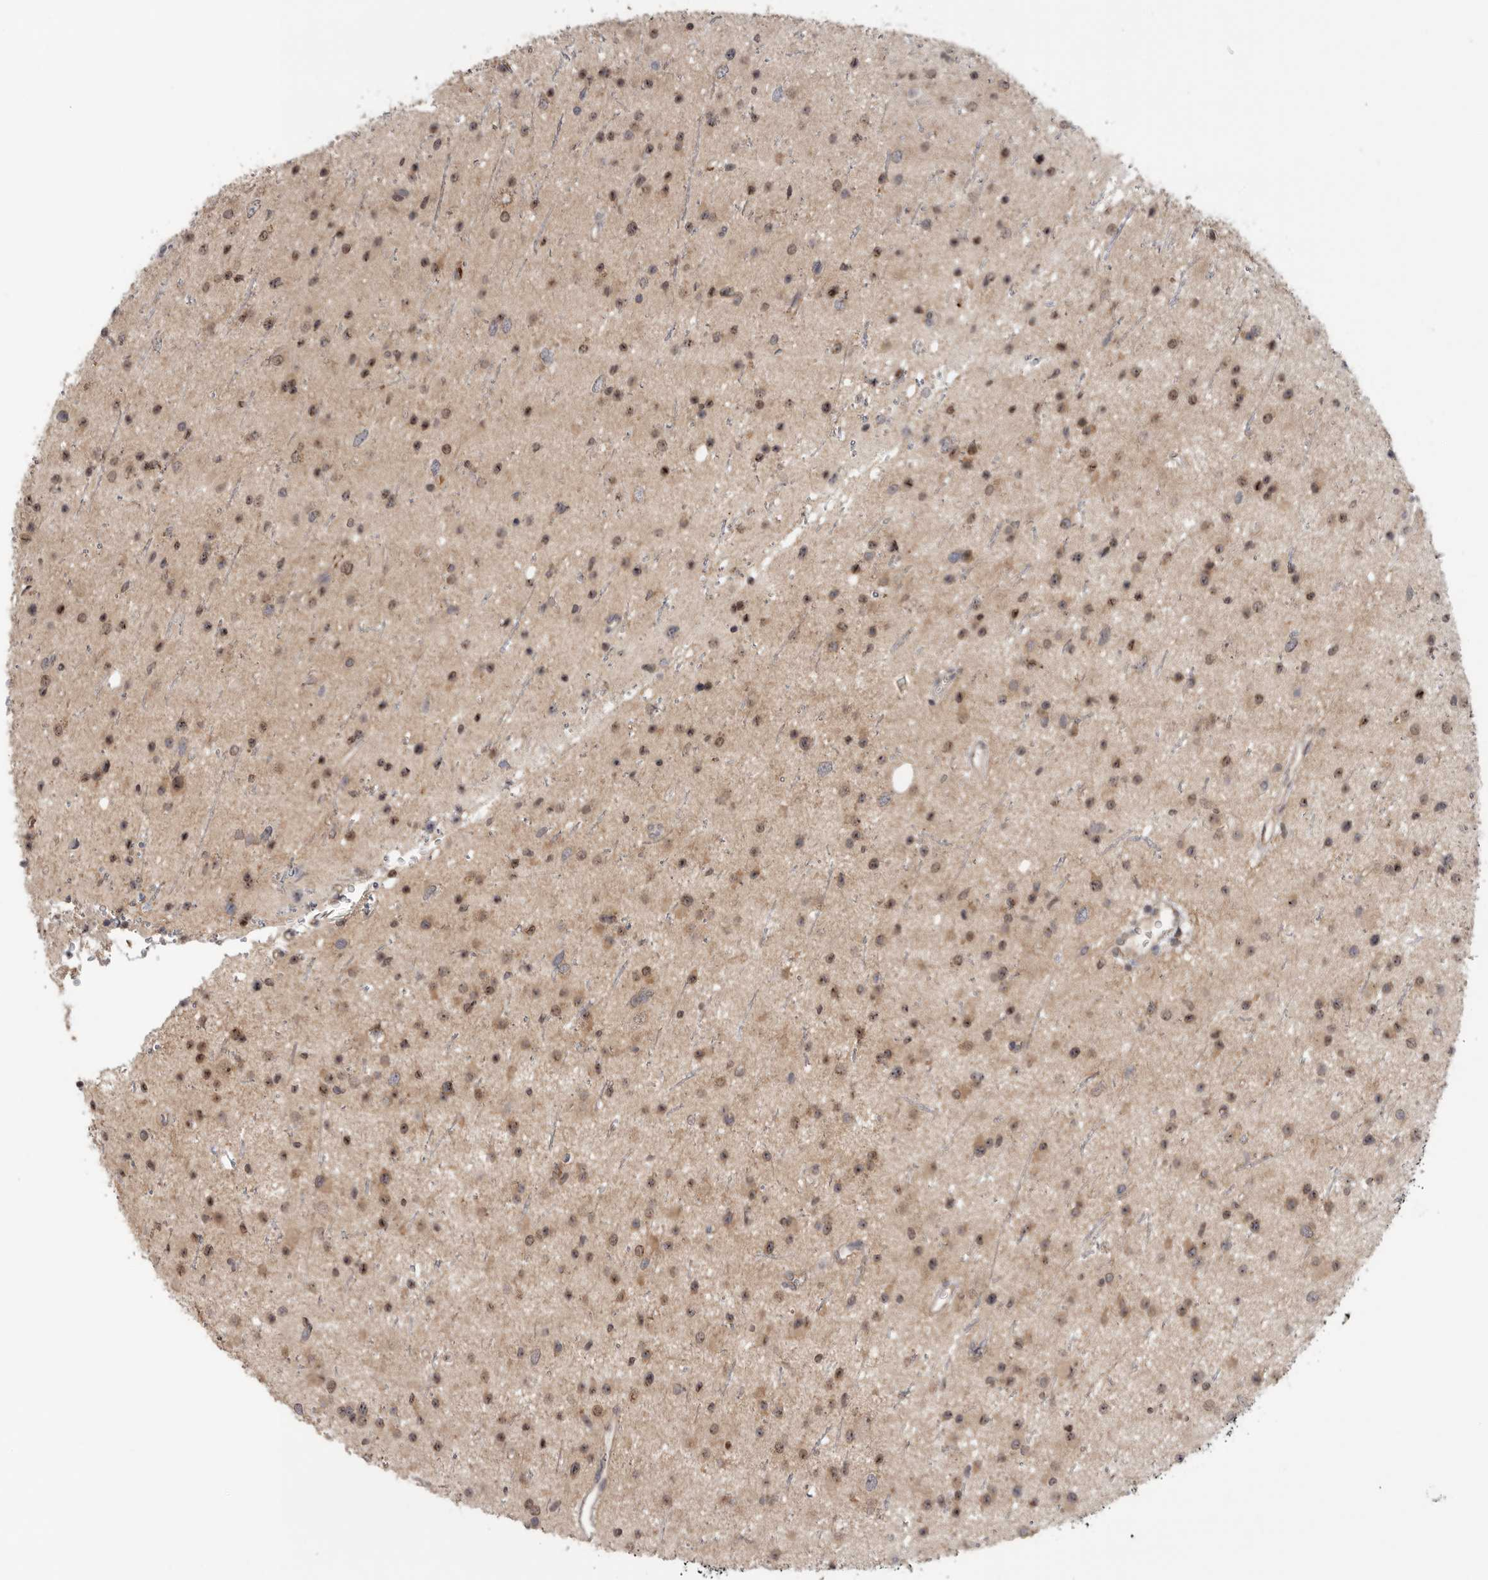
{"staining": {"intensity": "moderate", "quantity": ">75%", "location": "nuclear"}, "tissue": "glioma", "cell_type": "Tumor cells", "image_type": "cancer", "snomed": [{"axis": "morphology", "description": "Glioma, malignant, Low grade"}, {"axis": "topography", "description": "Cerebral cortex"}], "caption": "Approximately >75% of tumor cells in human low-grade glioma (malignant) reveal moderate nuclear protein positivity as visualized by brown immunohistochemical staining.", "gene": "KLK5", "patient": {"sex": "female", "age": 39}}